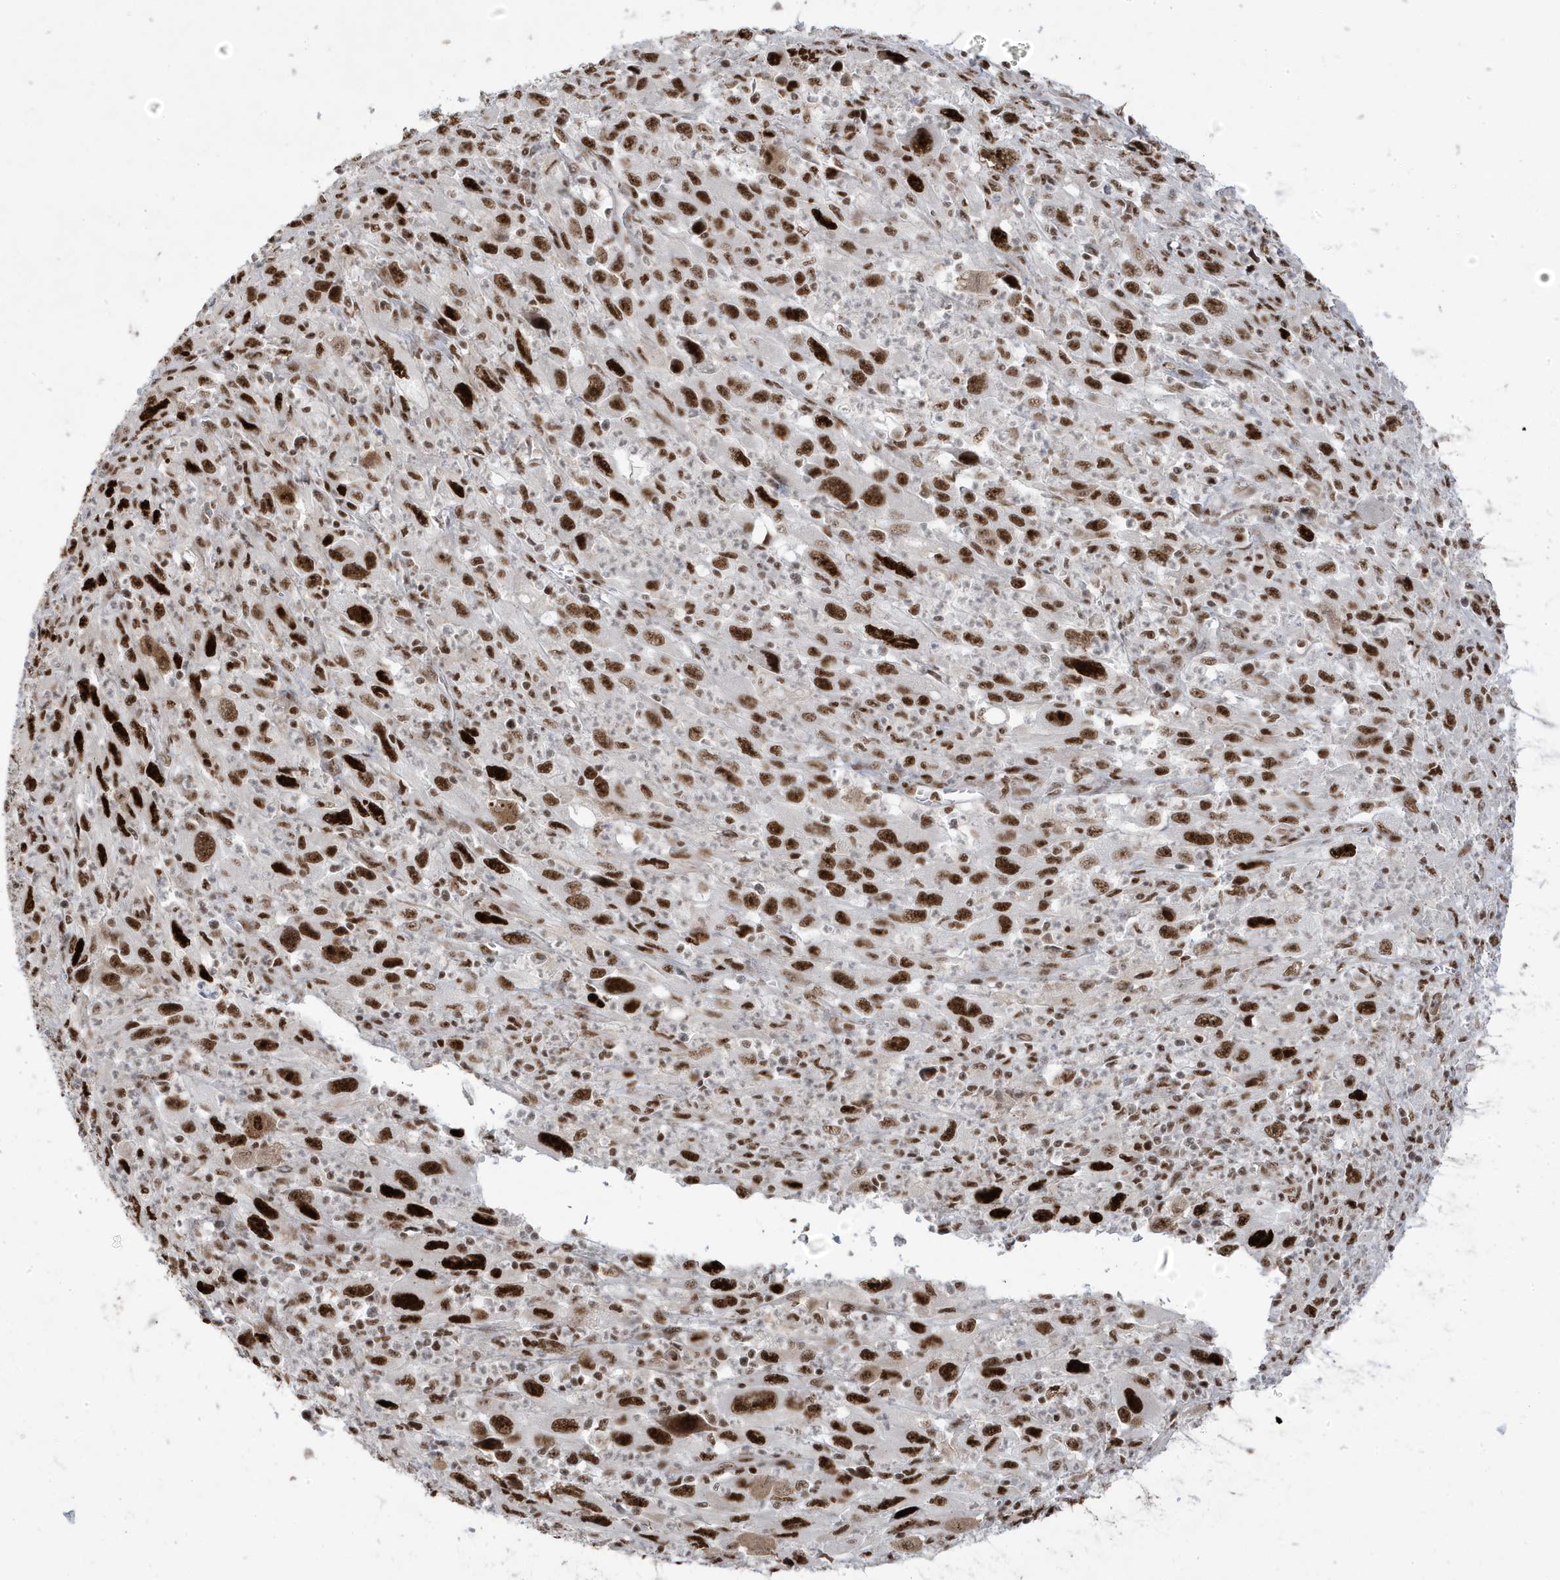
{"staining": {"intensity": "strong", "quantity": ">75%", "location": "nuclear"}, "tissue": "melanoma", "cell_type": "Tumor cells", "image_type": "cancer", "snomed": [{"axis": "morphology", "description": "Malignant melanoma, Metastatic site"}, {"axis": "topography", "description": "Skin"}], "caption": "Malignant melanoma (metastatic site) tissue demonstrates strong nuclear staining in approximately >75% of tumor cells, visualized by immunohistochemistry.", "gene": "MTREX", "patient": {"sex": "female", "age": 56}}